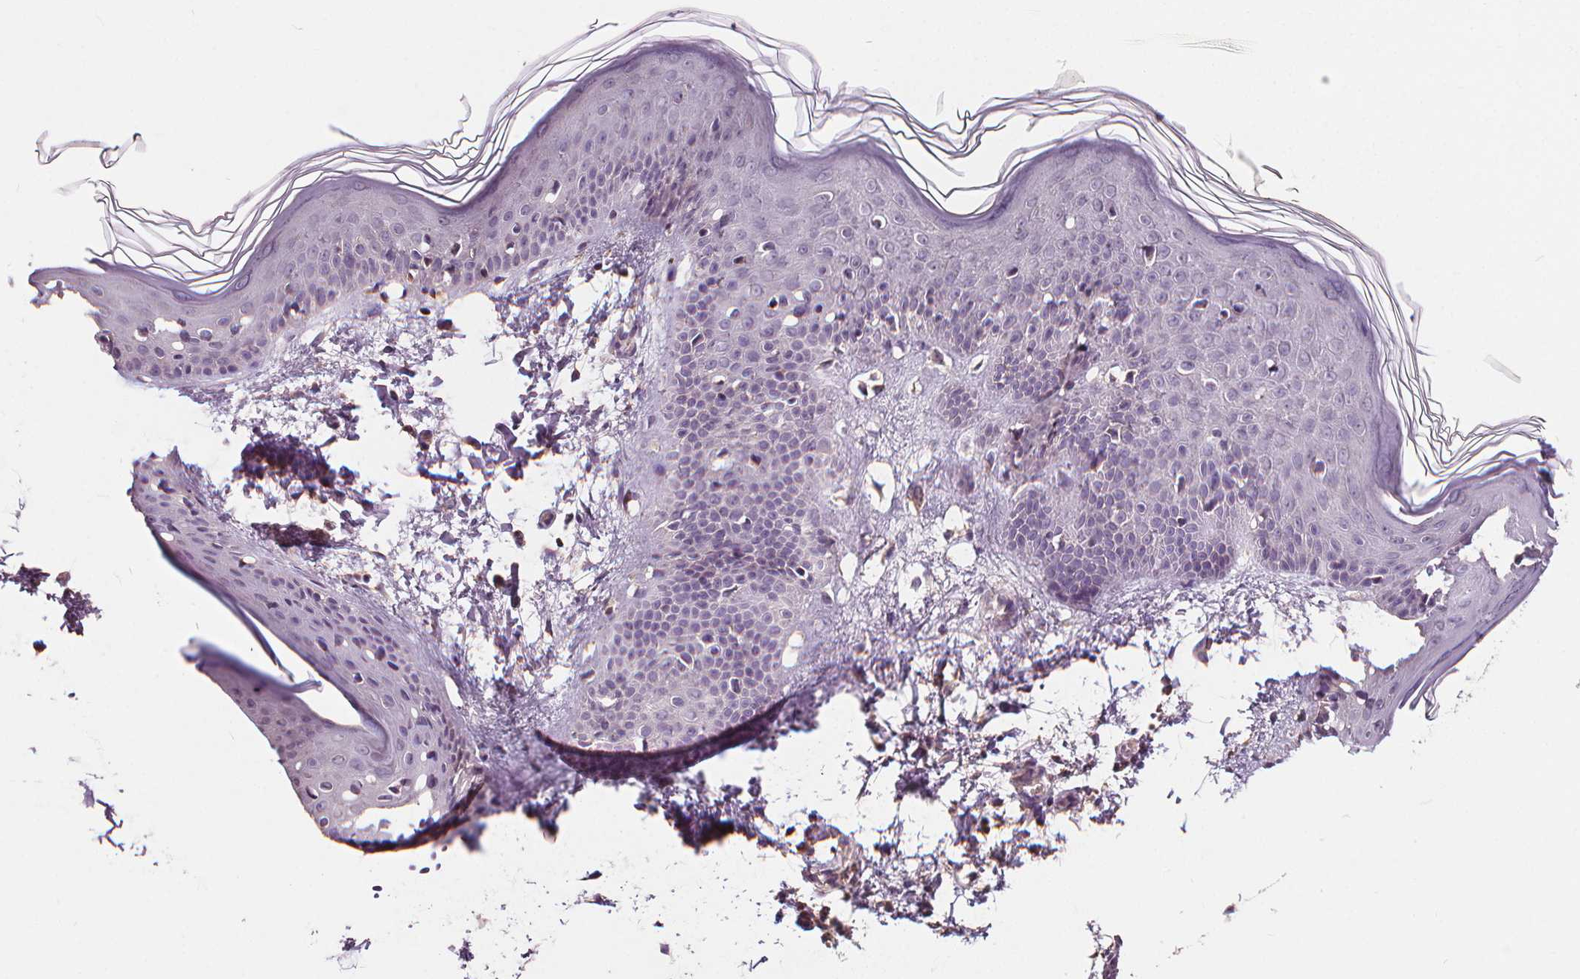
{"staining": {"intensity": "weak", "quantity": "<25%", "location": "cytoplasmic/membranous"}, "tissue": "skin", "cell_type": "Fibroblasts", "image_type": "normal", "snomed": [{"axis": "morphology", "description": "Normal tissue, NOS"}, {"axis": "topography", "description": "Skin"}], "caption": "This is an IHC micrograph of unremarkable skin. There is no positivity in fibroblasts.", "gene": "ORAI2", "patient": {"sex": "female", "age": 62}}